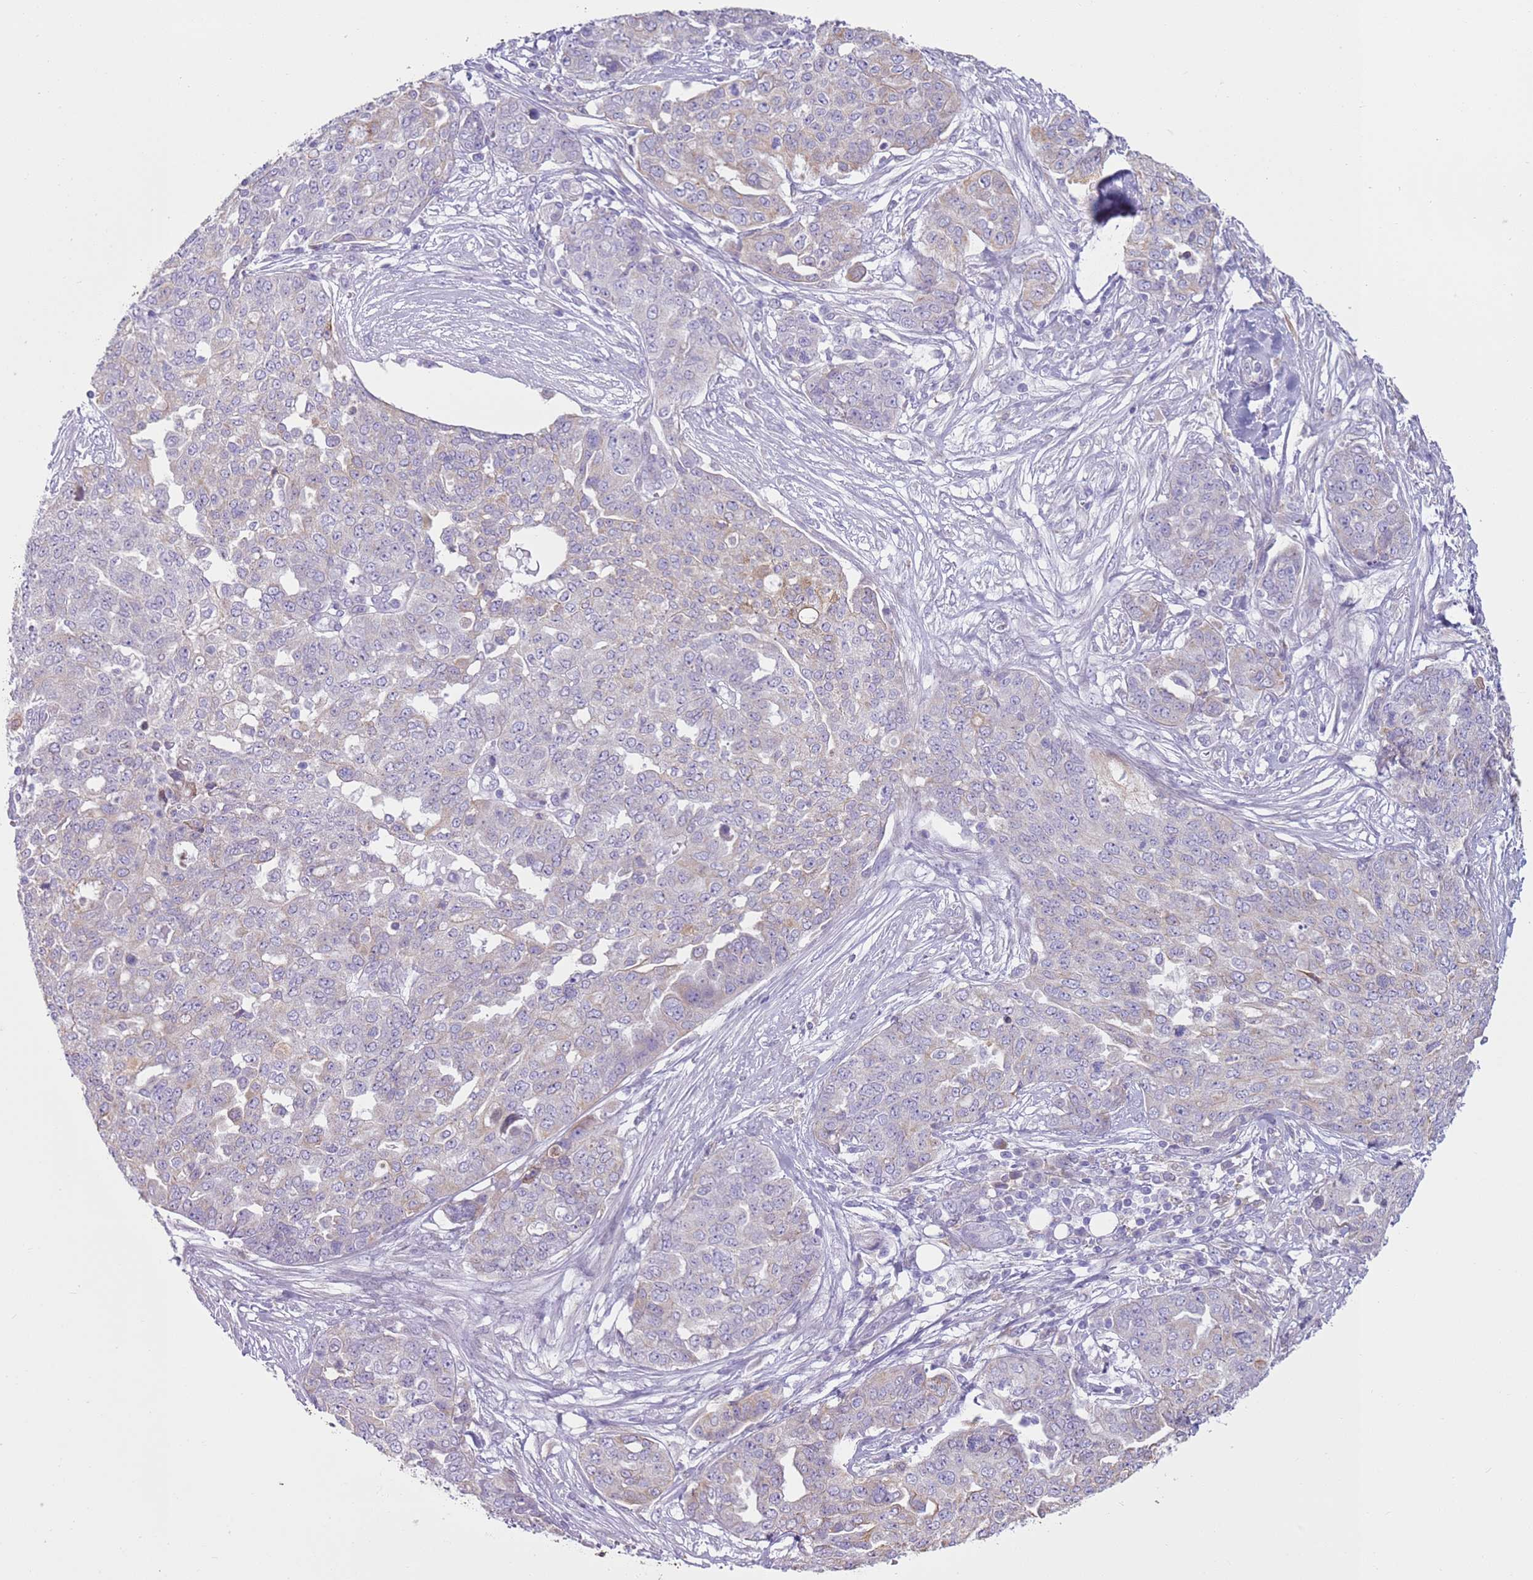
{"staining": {"intensity": "negative", "quantity": "none", "location": "none"}, "tissue": "ovarian cancer", "cell_type": "Tumor cells", "image_type": "cancer", "snomed": [{"axis": "morphology", "description": "Cystadenocarcinoma, serous, NOS"}, {"axis": "topography", "description": "Soft tissue"}, {"axis": "topography", "description": "Ovary"}], "caption": "Serous cystadenocarcinoma (ovarian) stained for a protein using IHC displays no staining tumor cells.", "gene": "OAF", "patient": {"sex": "female", "age": 57}}